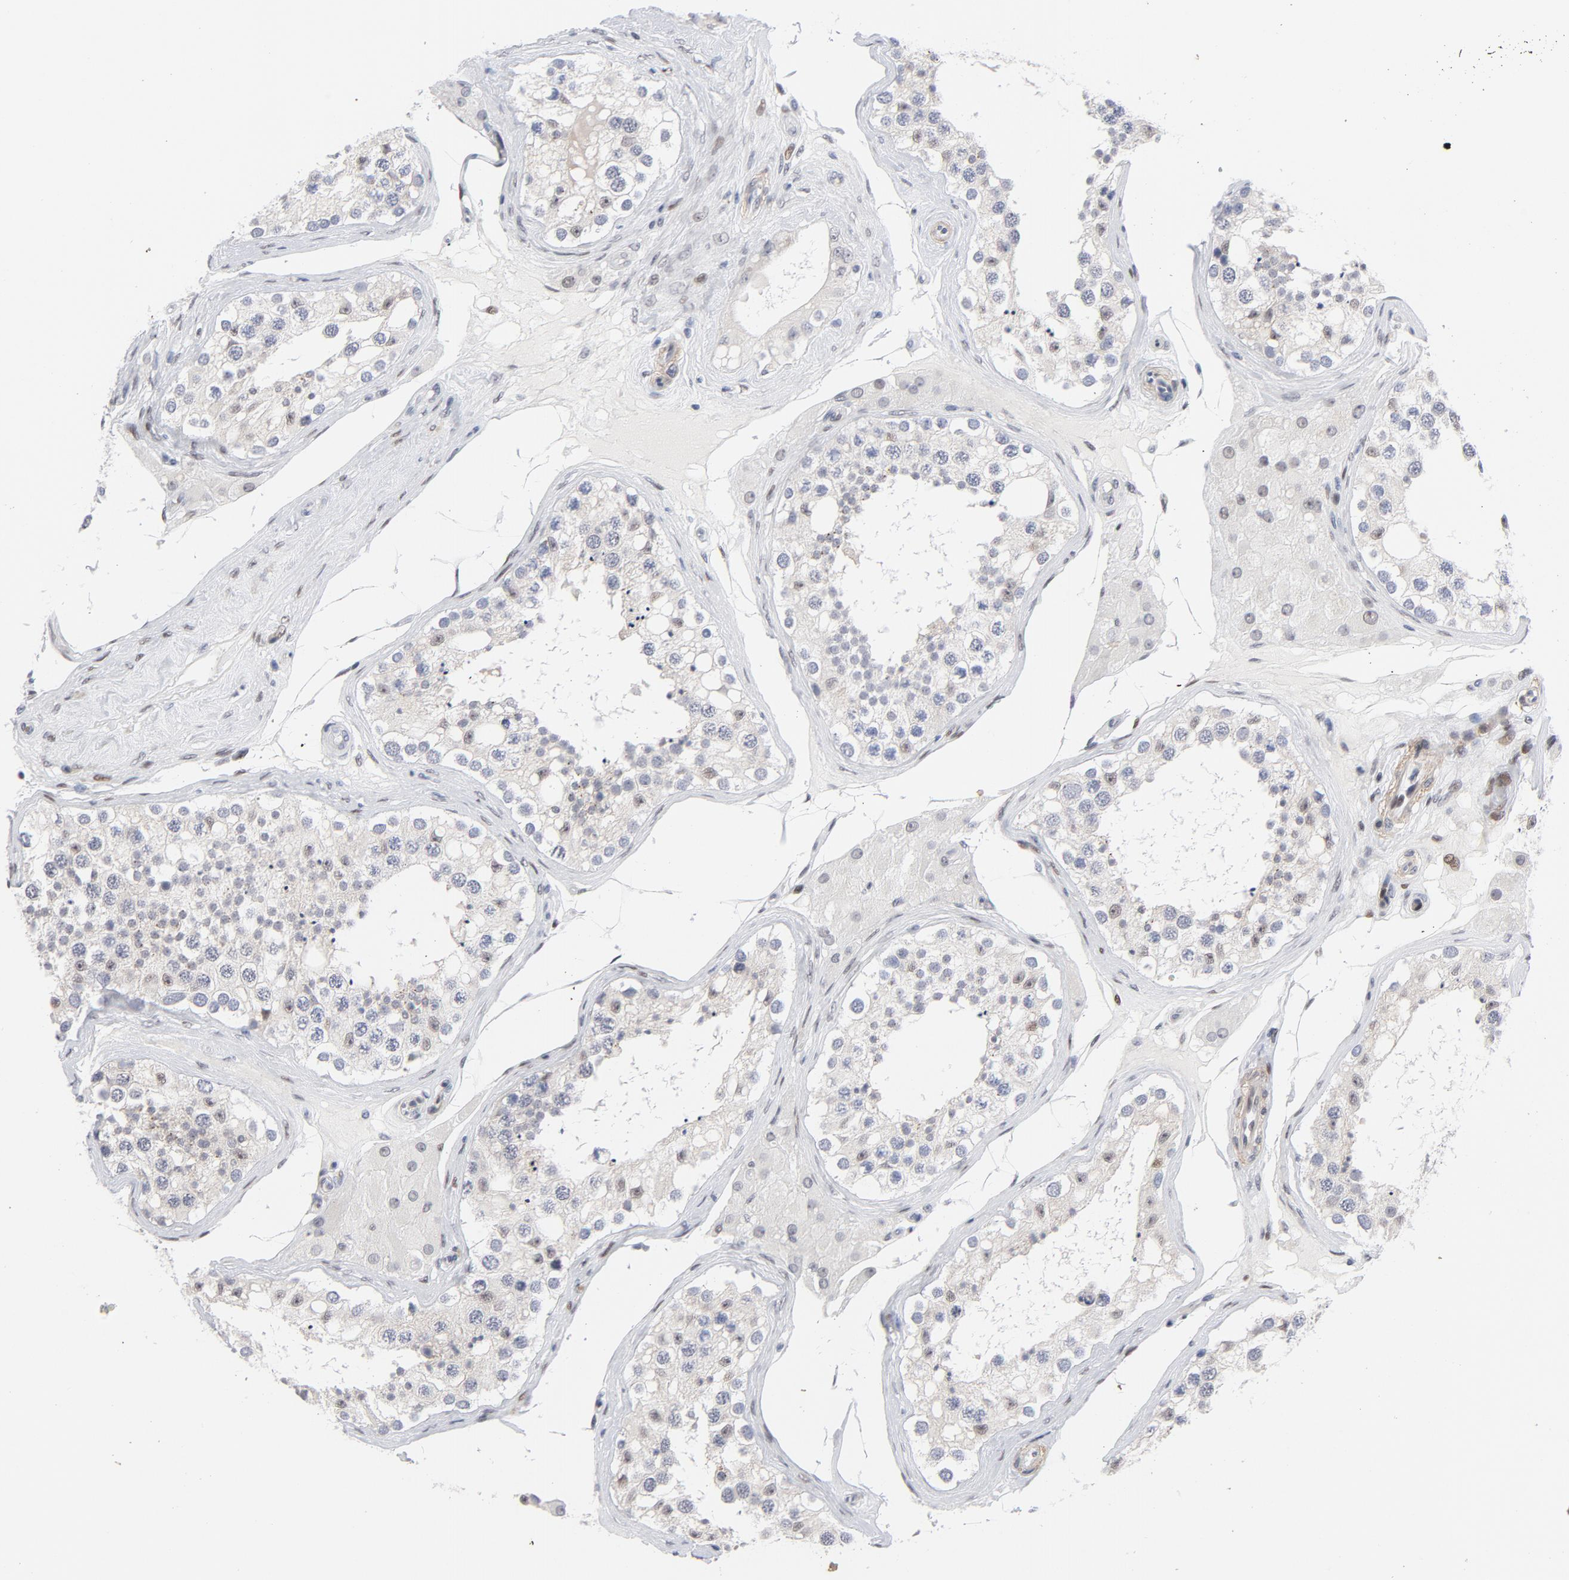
{"staining": {"intensity": "weak", "quantity": "<25%", "location": "nuclear"}, "tissue": "testis", "cell_type": "Cells in seminiferous ducts", "image_type": "normal", "snomed": [{"axis": "morphology", "description": "Normal tissue, NOS"}, {"axis": "topography", "description": "Testis"}], "caption": "Immunohistochemical staining of benign human testis displays no significant positivity in cells in seminiferous ducts.", "gene": "NFIC", "patient": {"sex": "male", "age": 68}}